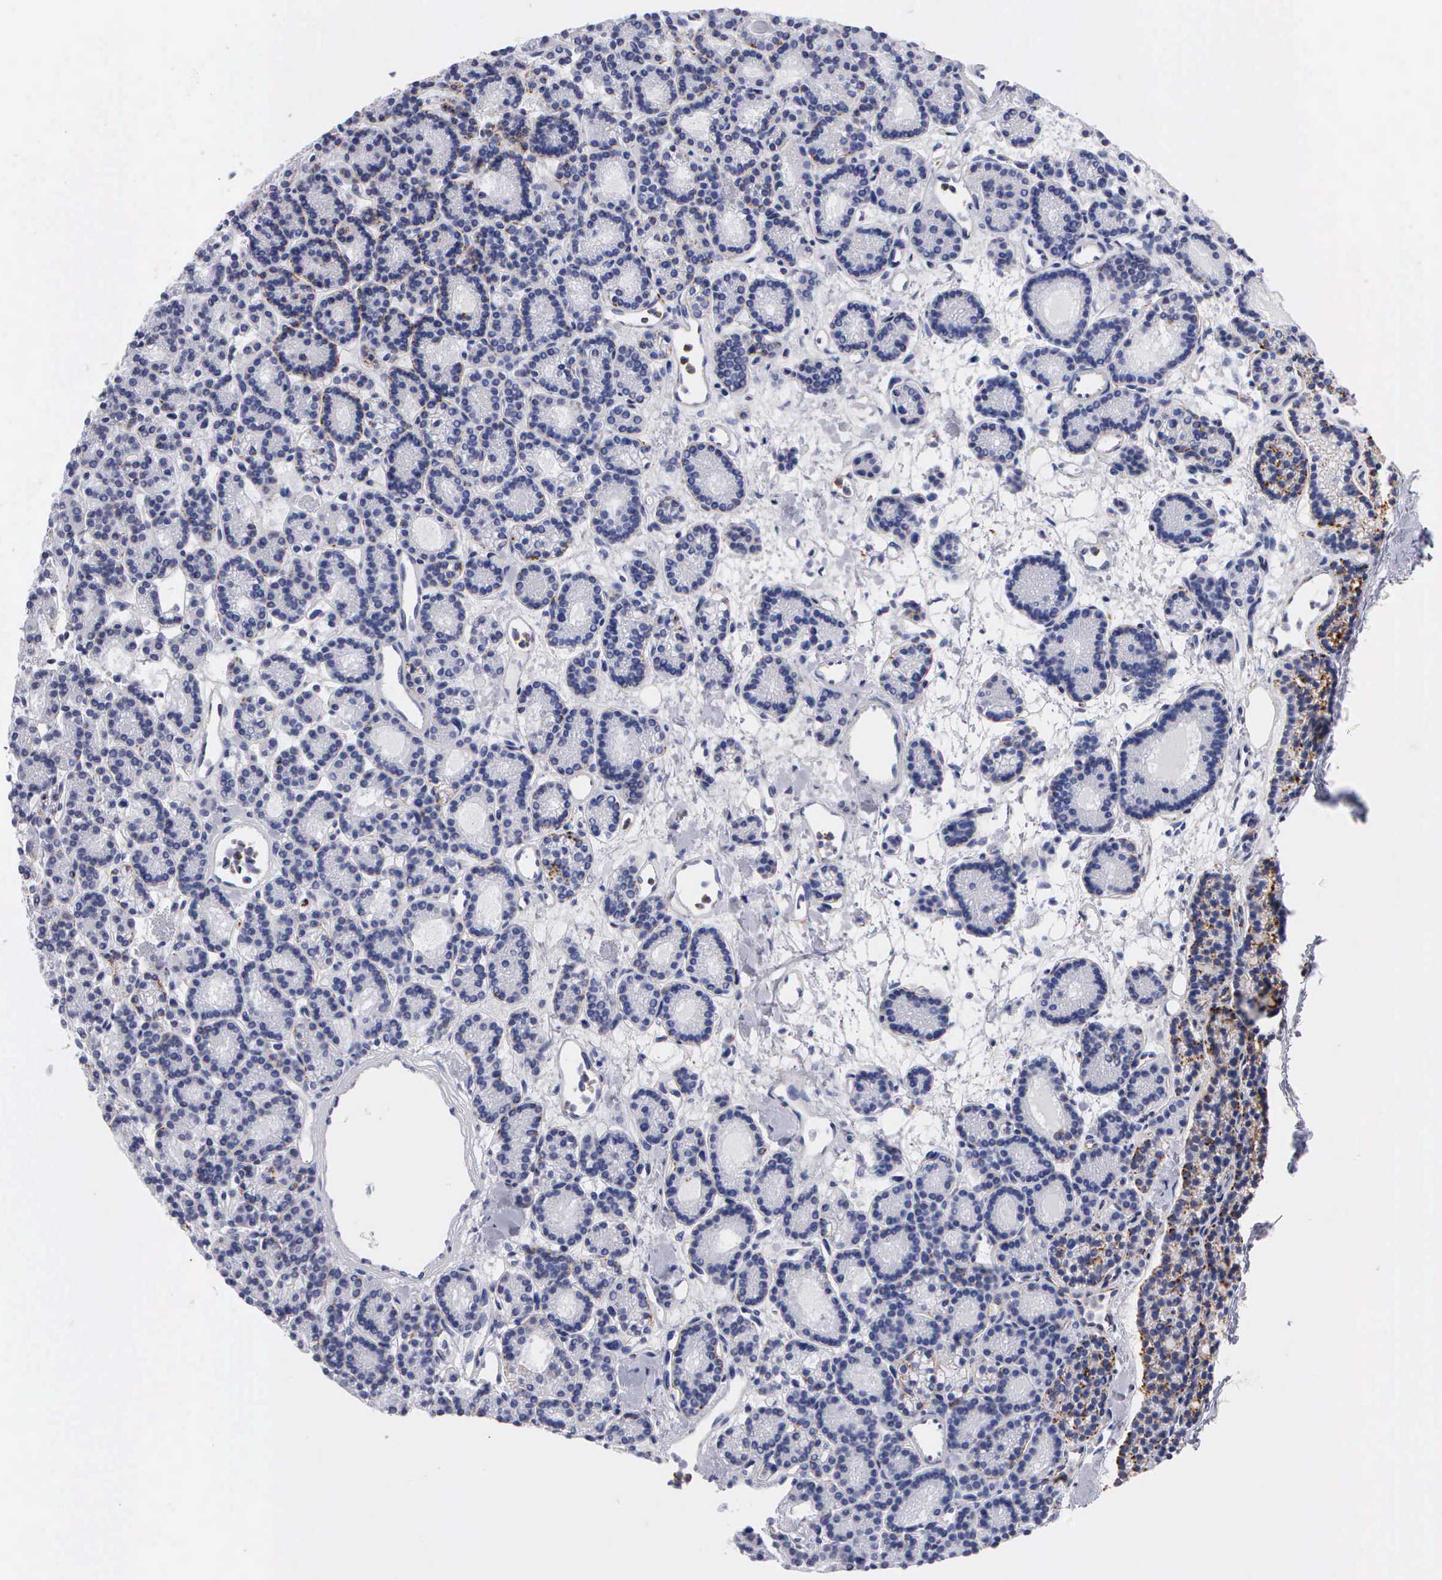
{"staining": {"intensity": "negative", "quantity": "none", "location": "none"}, "tissue": "parathyroid gland", "cell_type": "Glandular cells", "image_type": "normal", "snomed": [{"axis": "morphology", "description": "Normal tissue, NOS"}, {"axis": "topography", "description": "Parathyroid gland"}], "caption": "Glandular cells show no significant protein expression in normal parathyroid gland.", "gene": "CTSH", "patient": {"sex": "male", "age": 85}}